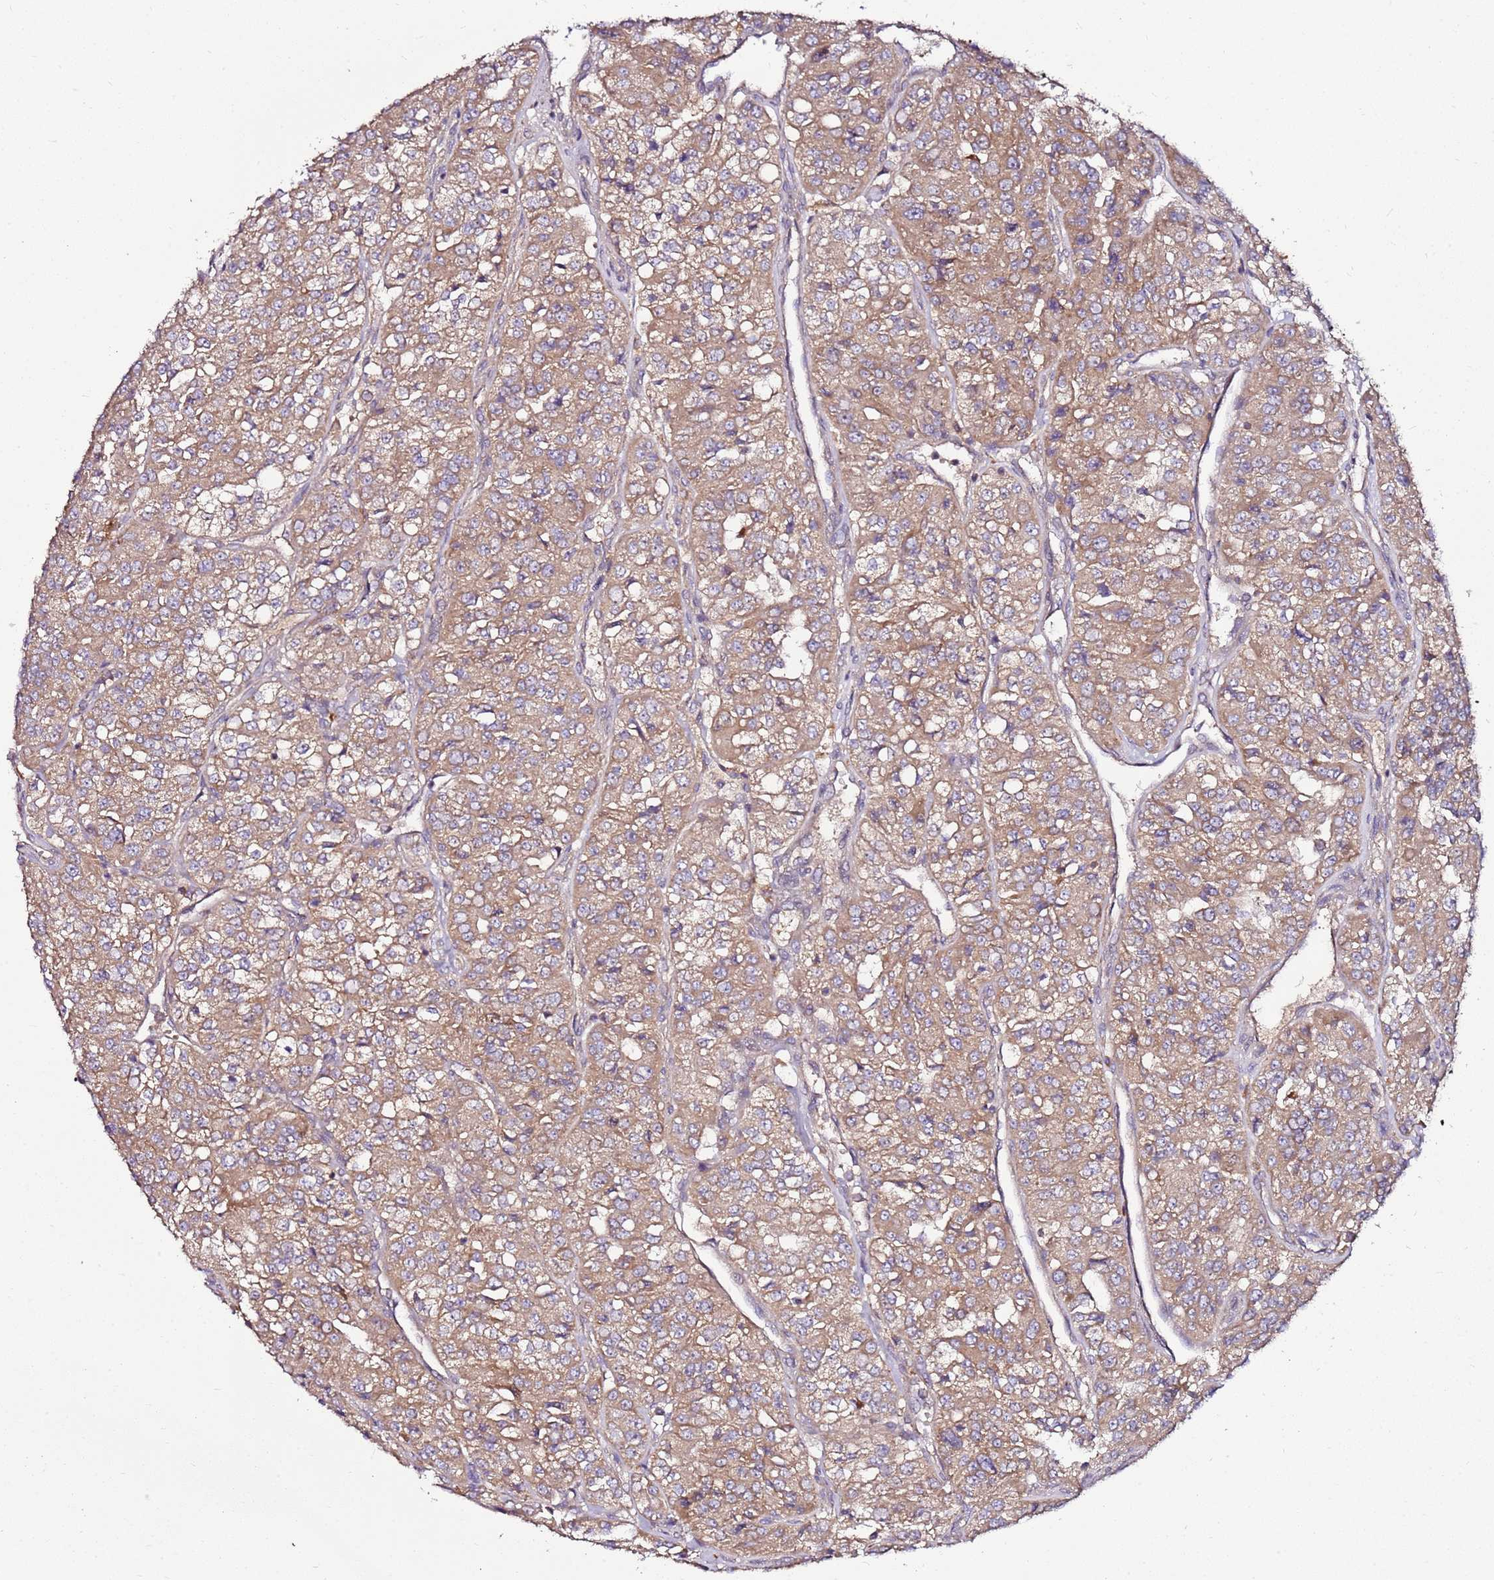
{"staining": {"intensity": "moderate", "quantity": ">75%", "location": "cytoplasmic/membranous"}, "tissue": "renal cancer", "cell_type": "Tumor cells", "image_type": "cancer", "snomed": [{"axis": "morphology", "description": "Adenocarcinoma, NOS"}, {"axis": "topography", "description": "Kidney"}], "caption": "Immunohistochemical staining of adenocarcinoma (renal) reveals moderate cytoplasmic/membranous protein positivity in approximately >75% of tumor cells.", "gene": "KRTAP21-3", "patient": {"sex": "female", "age": 63}}